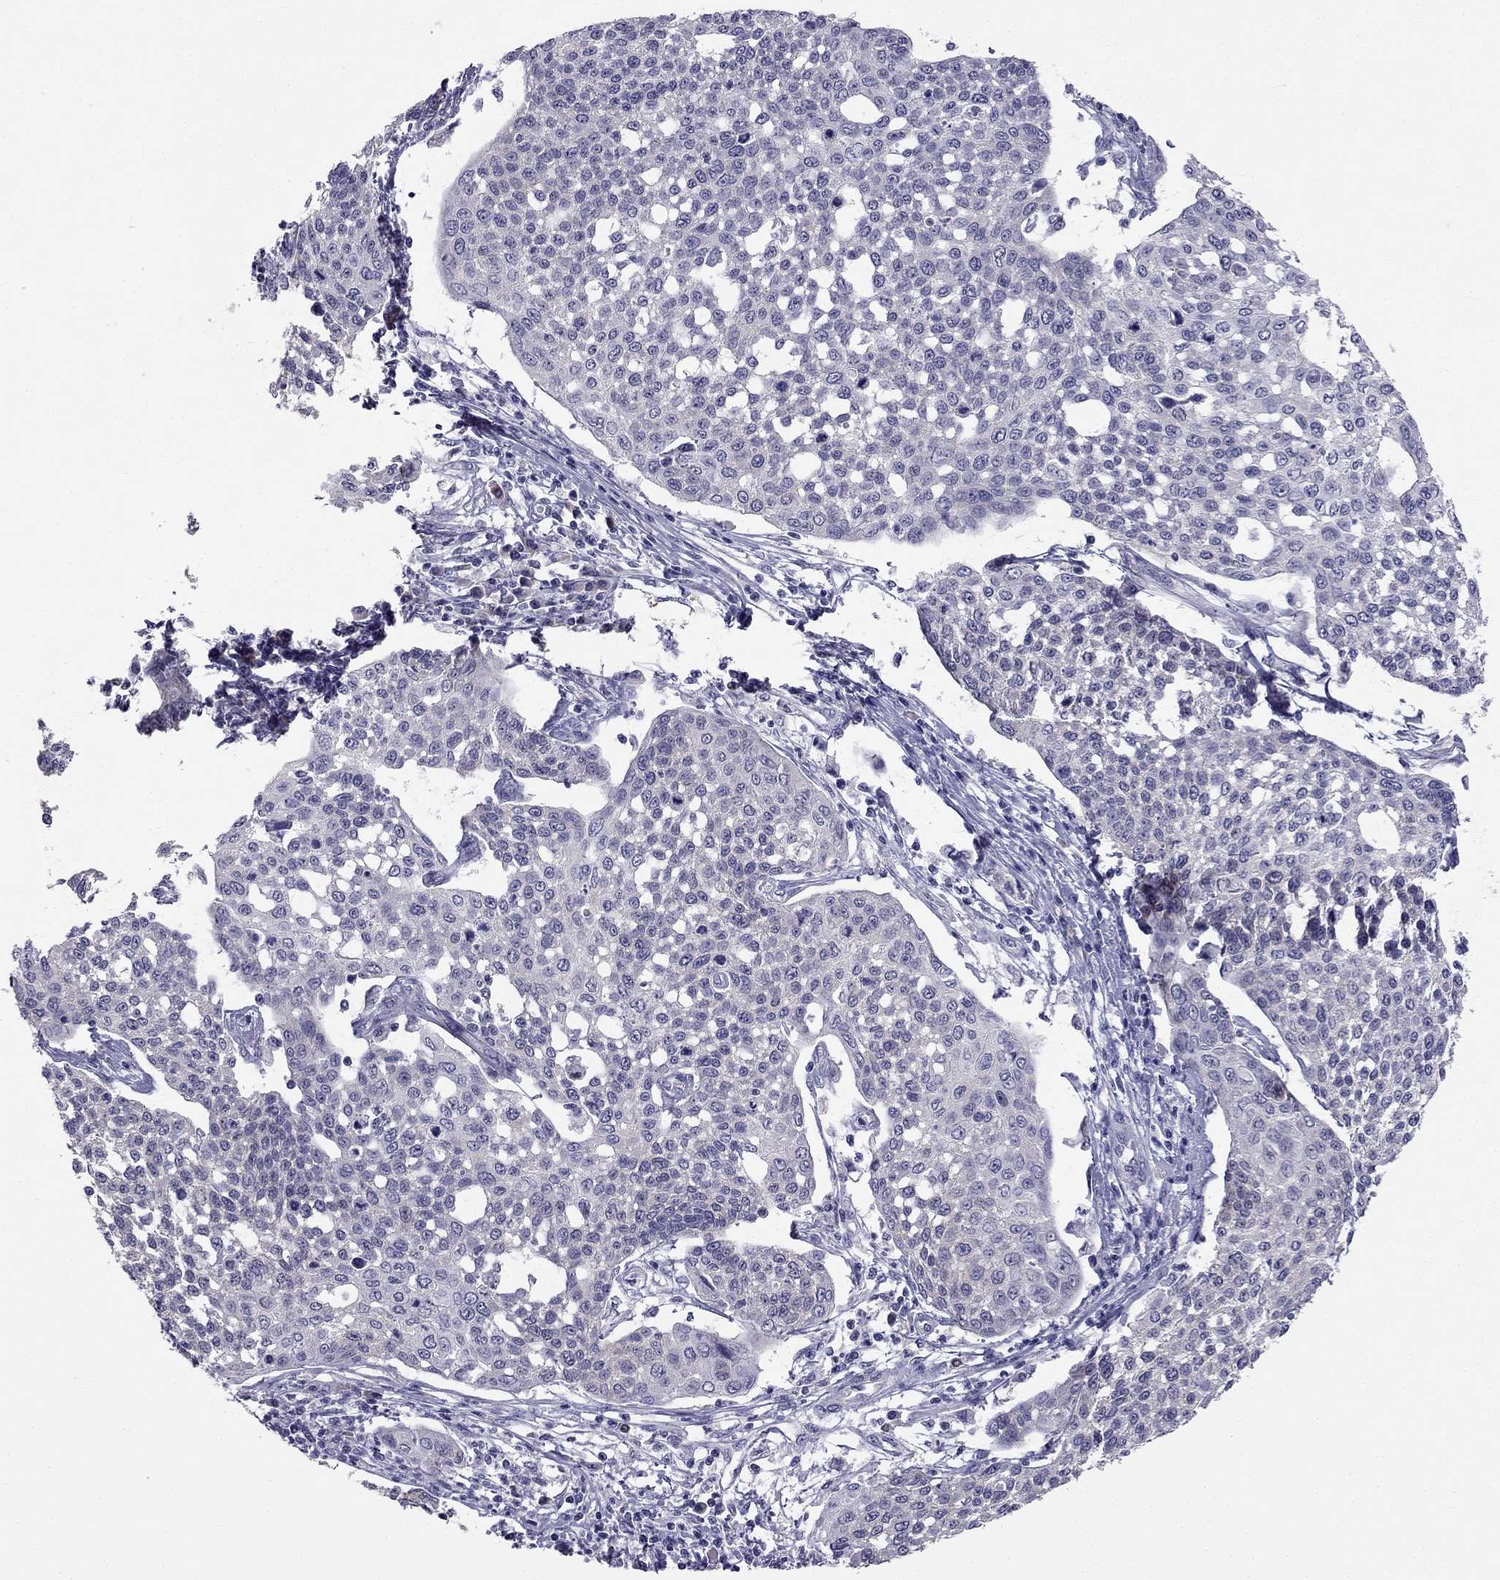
{"staining": {"intensity": "negative", "quantity": "none", "location": "none"}, "tissue": "cervical cancer", "cell_type": "Tumor cells", "image_type": "cancer", "snomed": [{"axis": "morphology", "description": "Squamous cell carcinoma, NOS"}, {"axis": "topography", "description": "Cervix"}], "caption": "Tumor cells are negative for protein expression in human cervical cancer.", "gene": "C16orf89", "patient": {"sex": "female", "age": 34}}